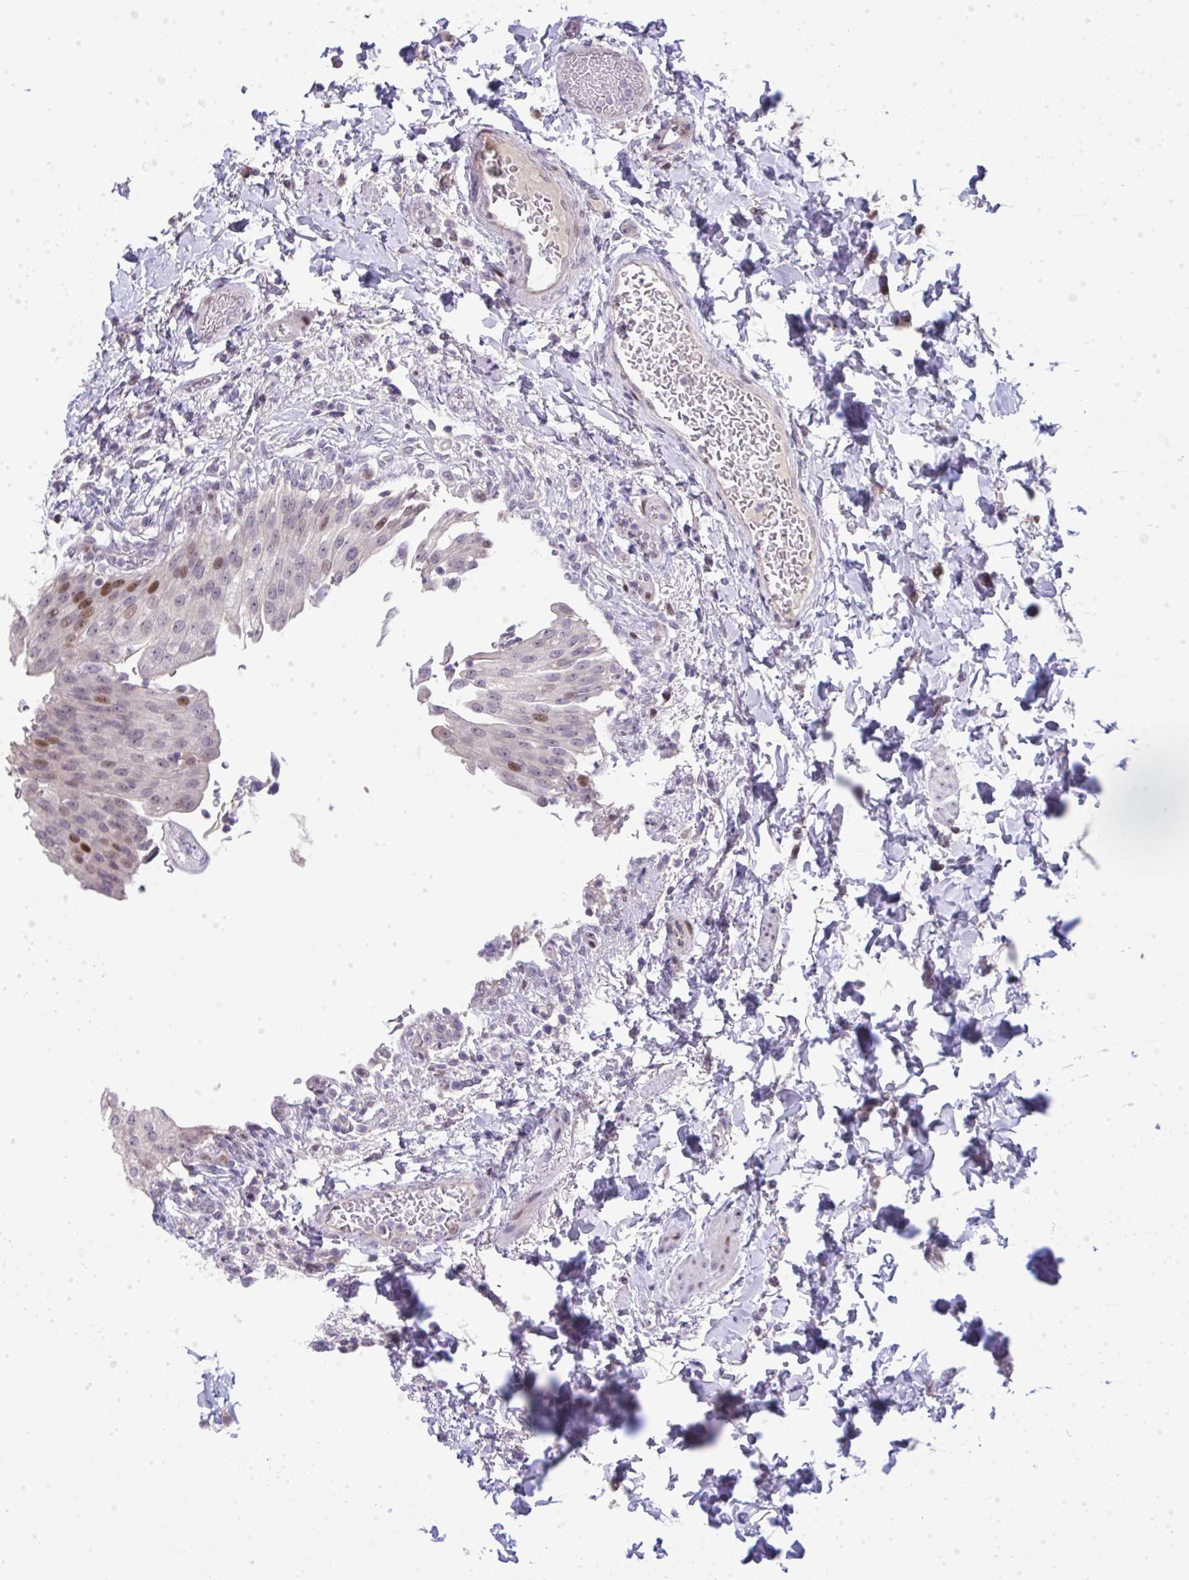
{"staining": {"intensity": "strong", "quantity": "25%-75%", "location": "nuclear"}, "tissue": "urinary bladder", "cell_type": "Urothelial cells", "image_type": "normal", "snomed": [{"axis": "morphology", "description": "Normal tissue, NOS"}, {"axis": "topography", "description": "Urinary bladder"}, {"axis": "topography", "description": "Peripheral nerve tissue"}], "caption": "Brown immunohistochemical staining in unremarkable human urinary bladder reveals strong nuclear staining in approximately 25%-75% of urothelial cells.", "gene": "GALNT16", "patient": {"sex": "female", "age": 60}}